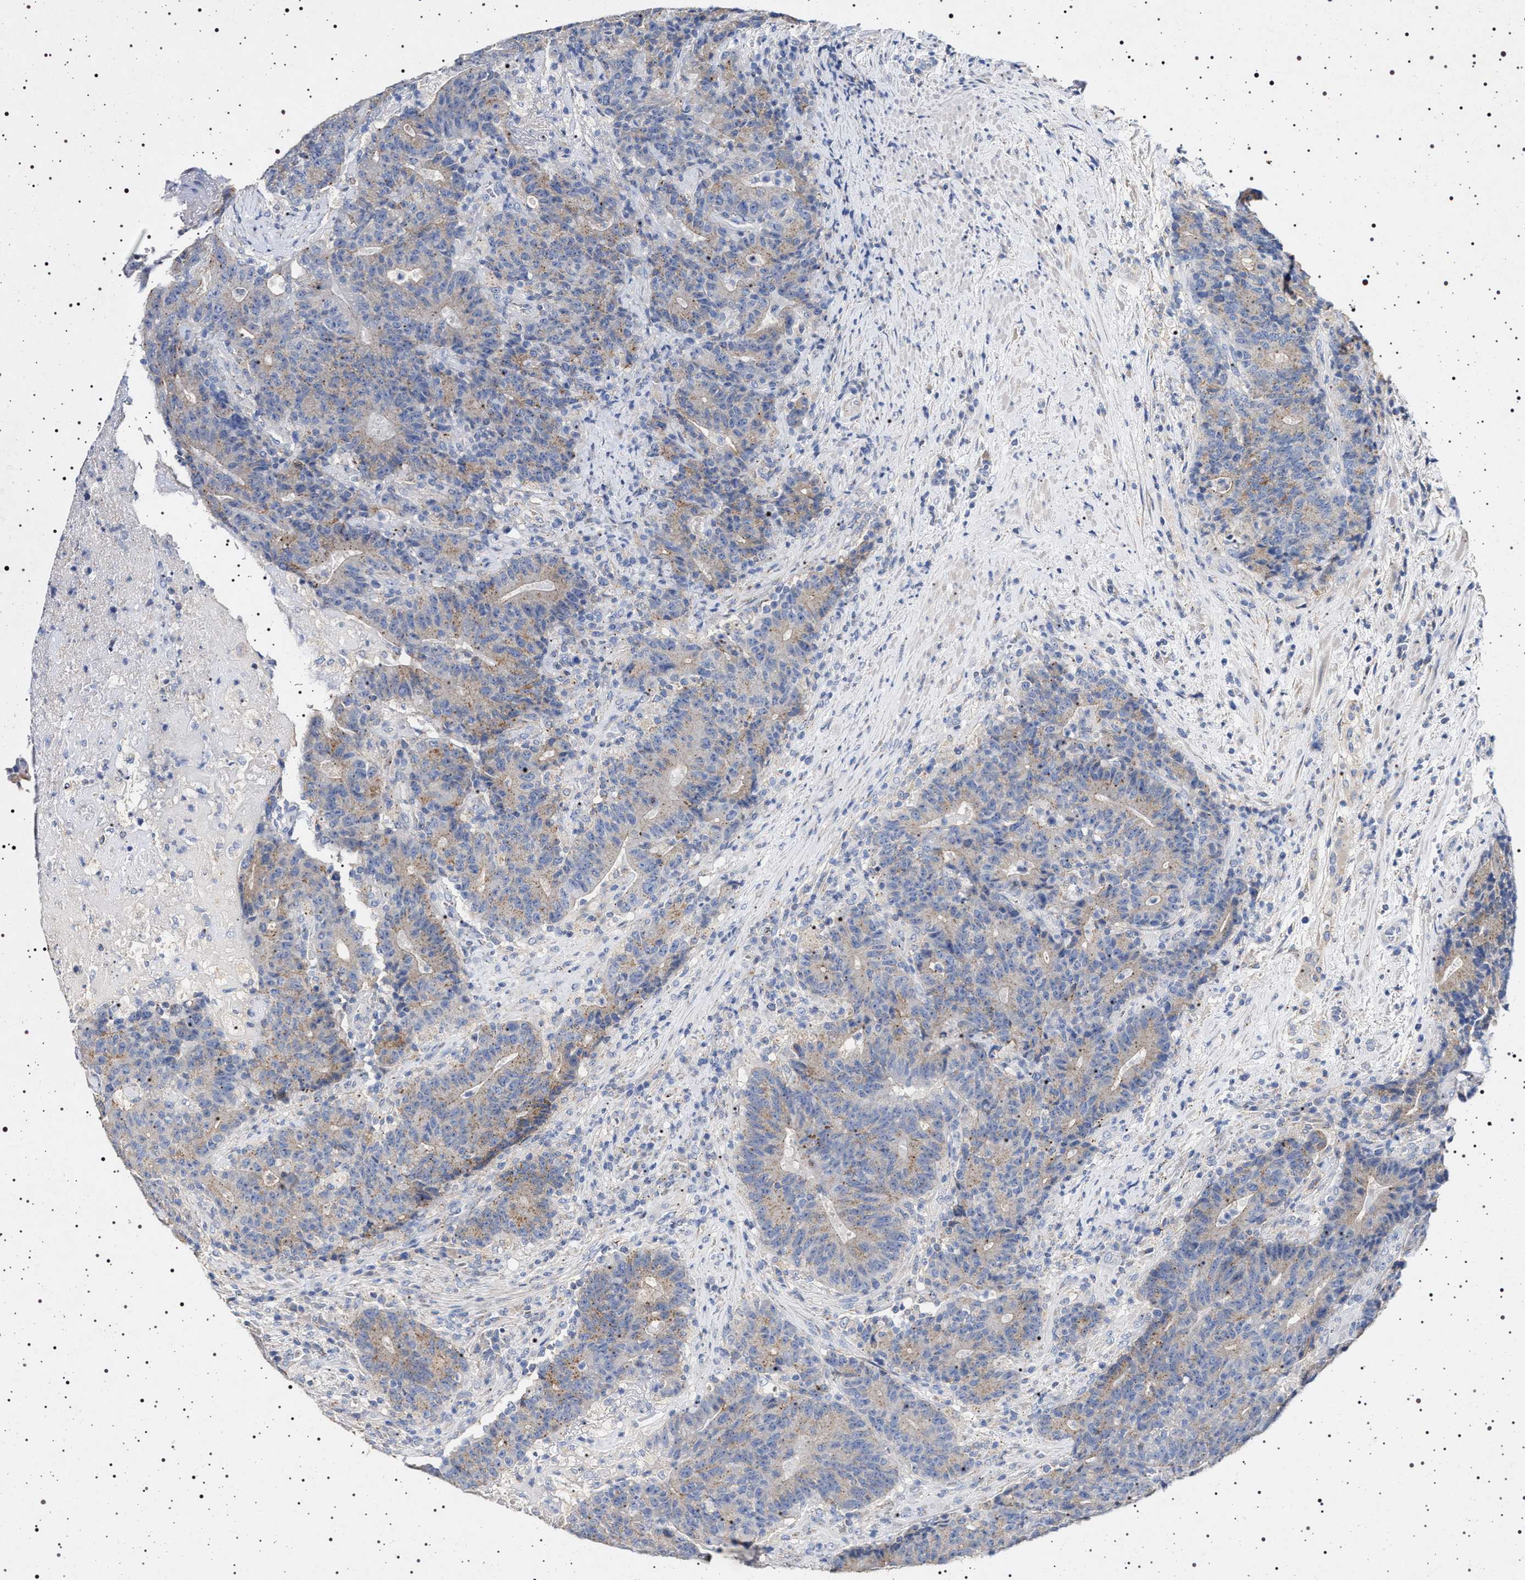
{"staining": {"intensity": "weak", "quantity": ">75%", "location": "cytoplasmic/membranous"}, "tissue": "colorectal cancer", "cell_type": "Tumor cells", "image_type": "cancer", "snomed": [{"axis": "morphology", "description": "Normal tissue, NOS"}, {"axis": "morphology", "description": "Adenocarcinoma, NOS"}, {"axis": "topography", "description": "Colon"}], "caption": "A histopathology image of colorectal cancer stained for a protein displays weak cytoplasmic/membranous brown staining in tumor cells.", "gene": "NAALADL2", "patient": {"sex": "female", "age": 75}}